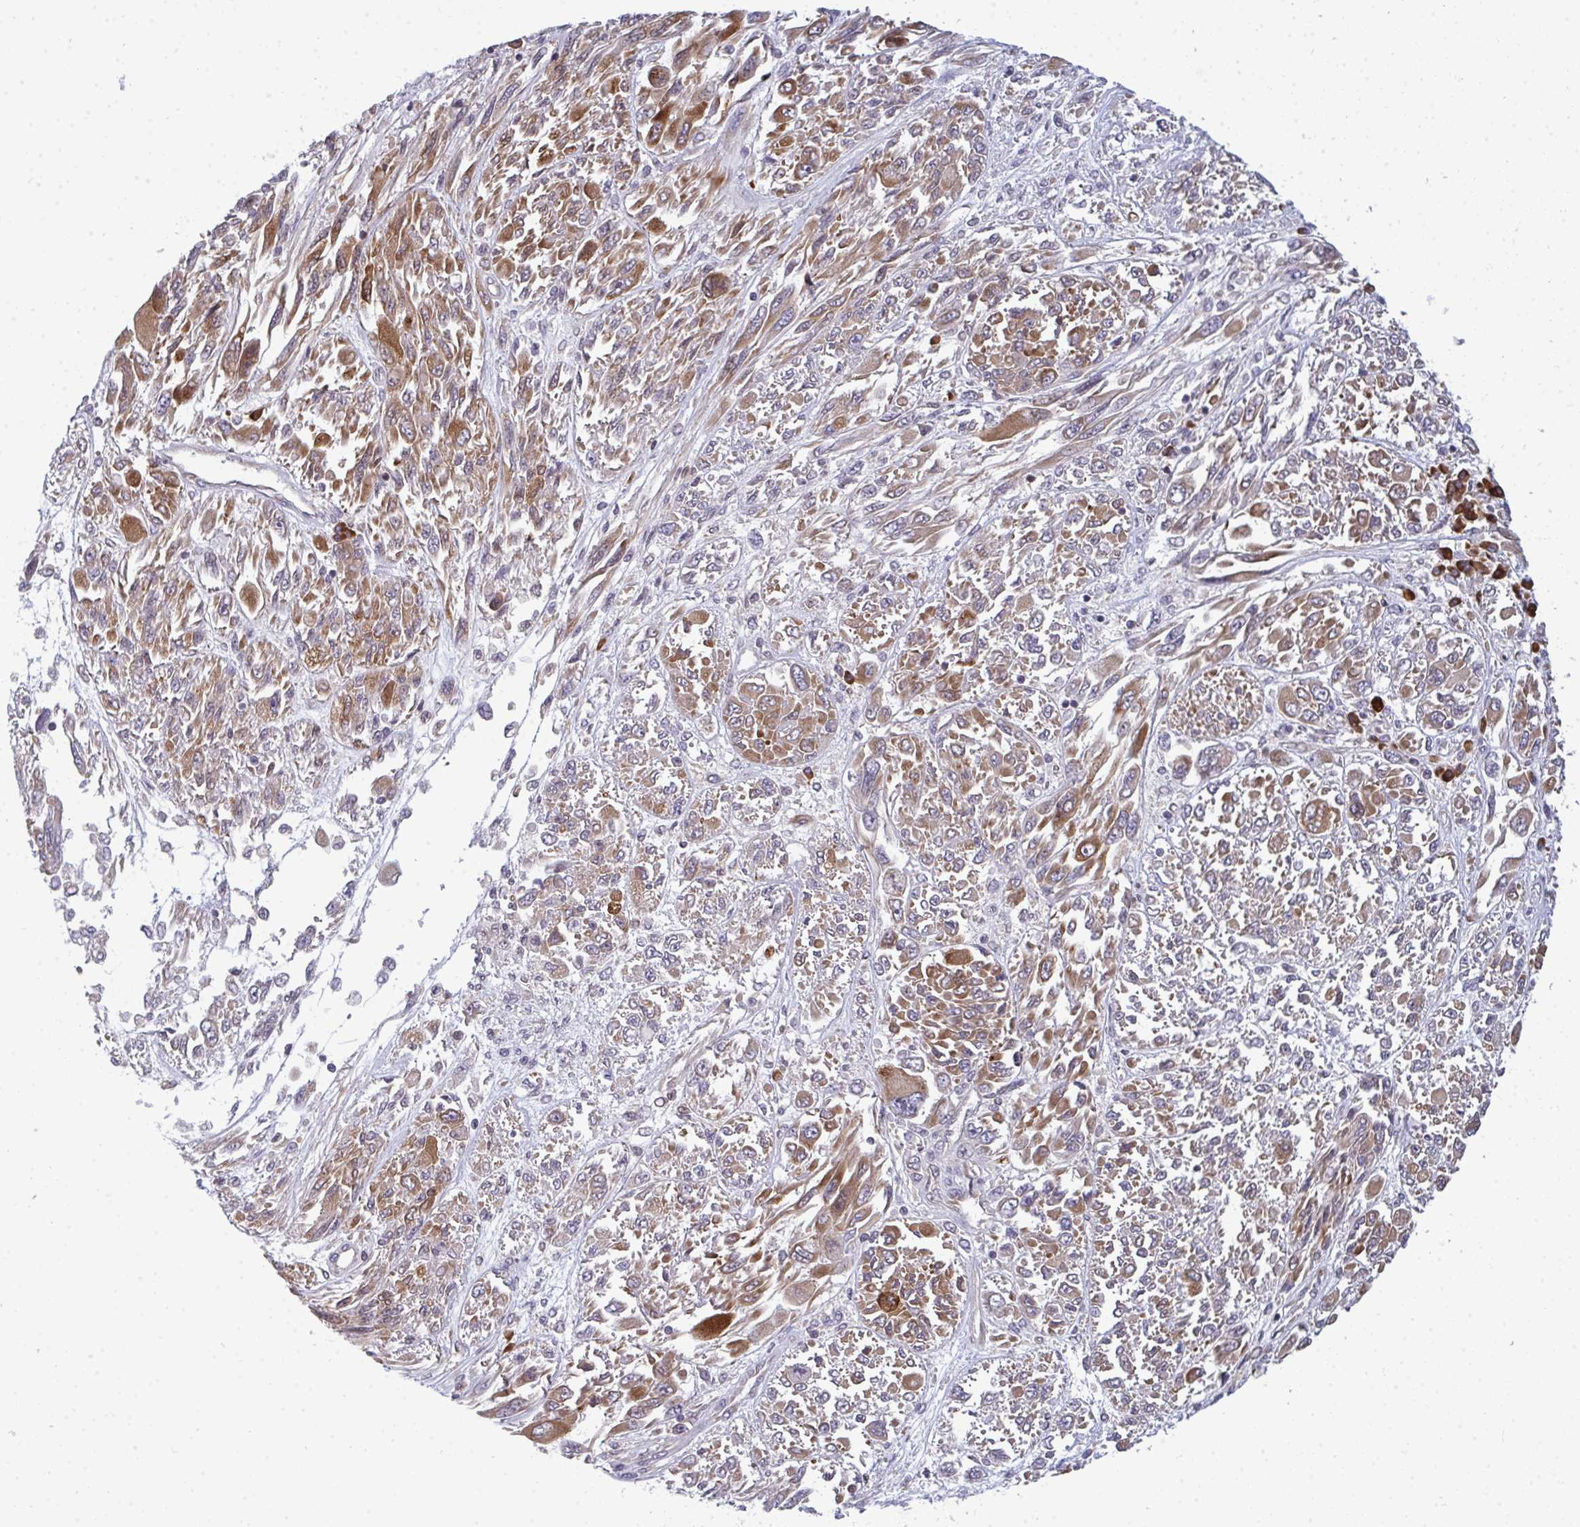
{"staining": {"intensity": "moderate", "quantity": ">75%", "location": "cytoplasmic/membranous"}, "tissue": "melanoma", "cell_type": "Tumor cells", "image_type": "cancer", "snomed": [{"axis": "morphology", "description": "Malignant melanoma, NOS"}, {"axis": "topography", "description": "Skin"}], "caption": "A high-resolution histopathology image shows immunohistochemistry (IHC) staining of malignant melanoma, which exhibits moderate cytoplasmic/membranous positivity in approximately >75% of tumor cells.", "gene": "LYSMD4", "patient": {"sex": "female", "age": 91}}